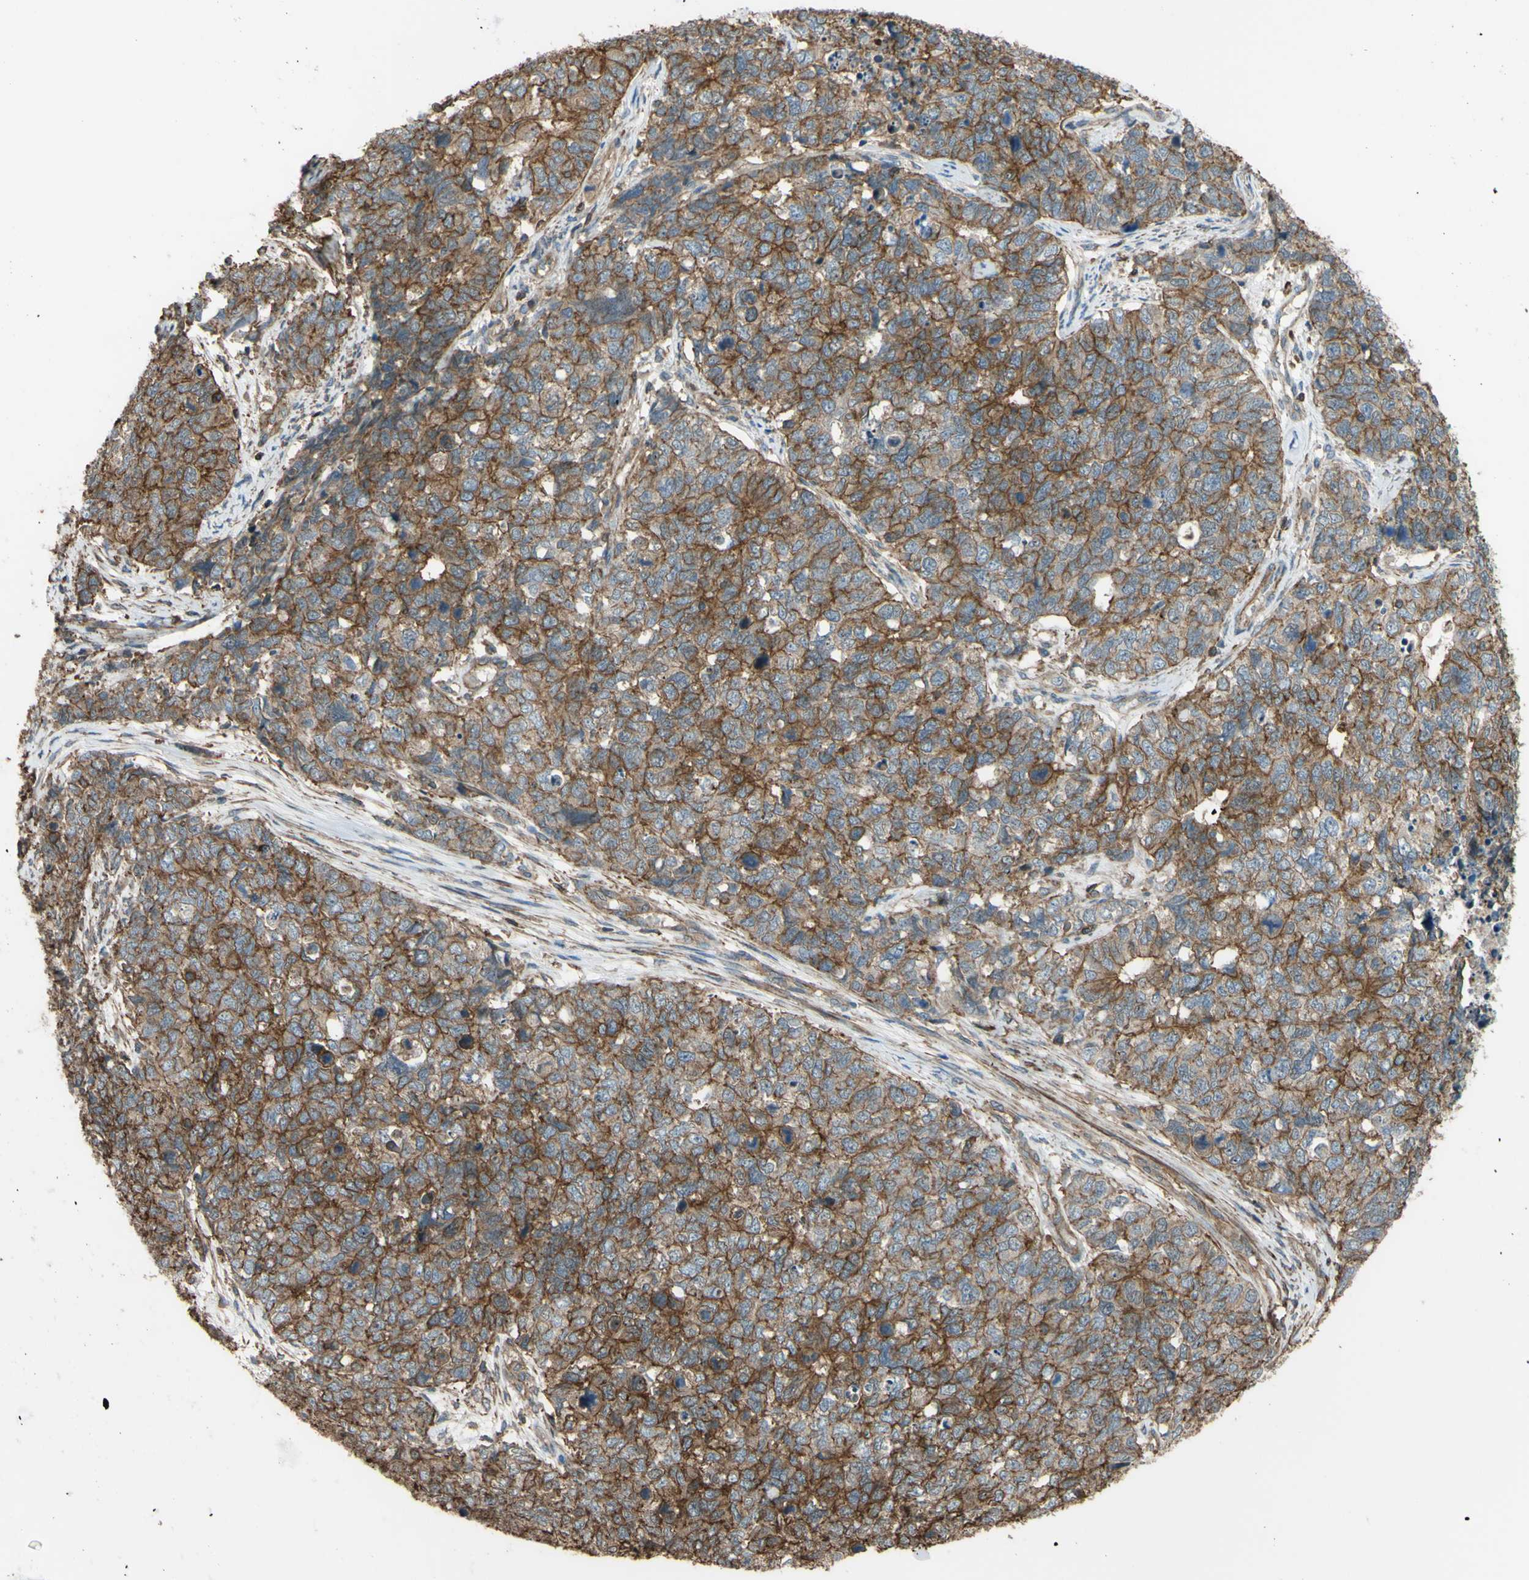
{"staining": {"intensity": "moderate", "quantity": ">75%", "location": "cytoplasmic/membranous"}, "tissue": "cervical cancer", "cell_type": "Tumor cells", "image_type": "cancer", "snomed": [{"axis": "morphology", "description": "Squamous cell carcinoma, NOS"}, {"axis": "topography", "description": "Cervix"}], "caption": "The image exhibits immunohistochemical staining of cervical squamous cell carcinoma. There is moderate cytoplasmic/membranous positivity is present in about >75% of tumor cells.", "gene": "ADD3", "patient": {"sex": "female", "age": 63}}